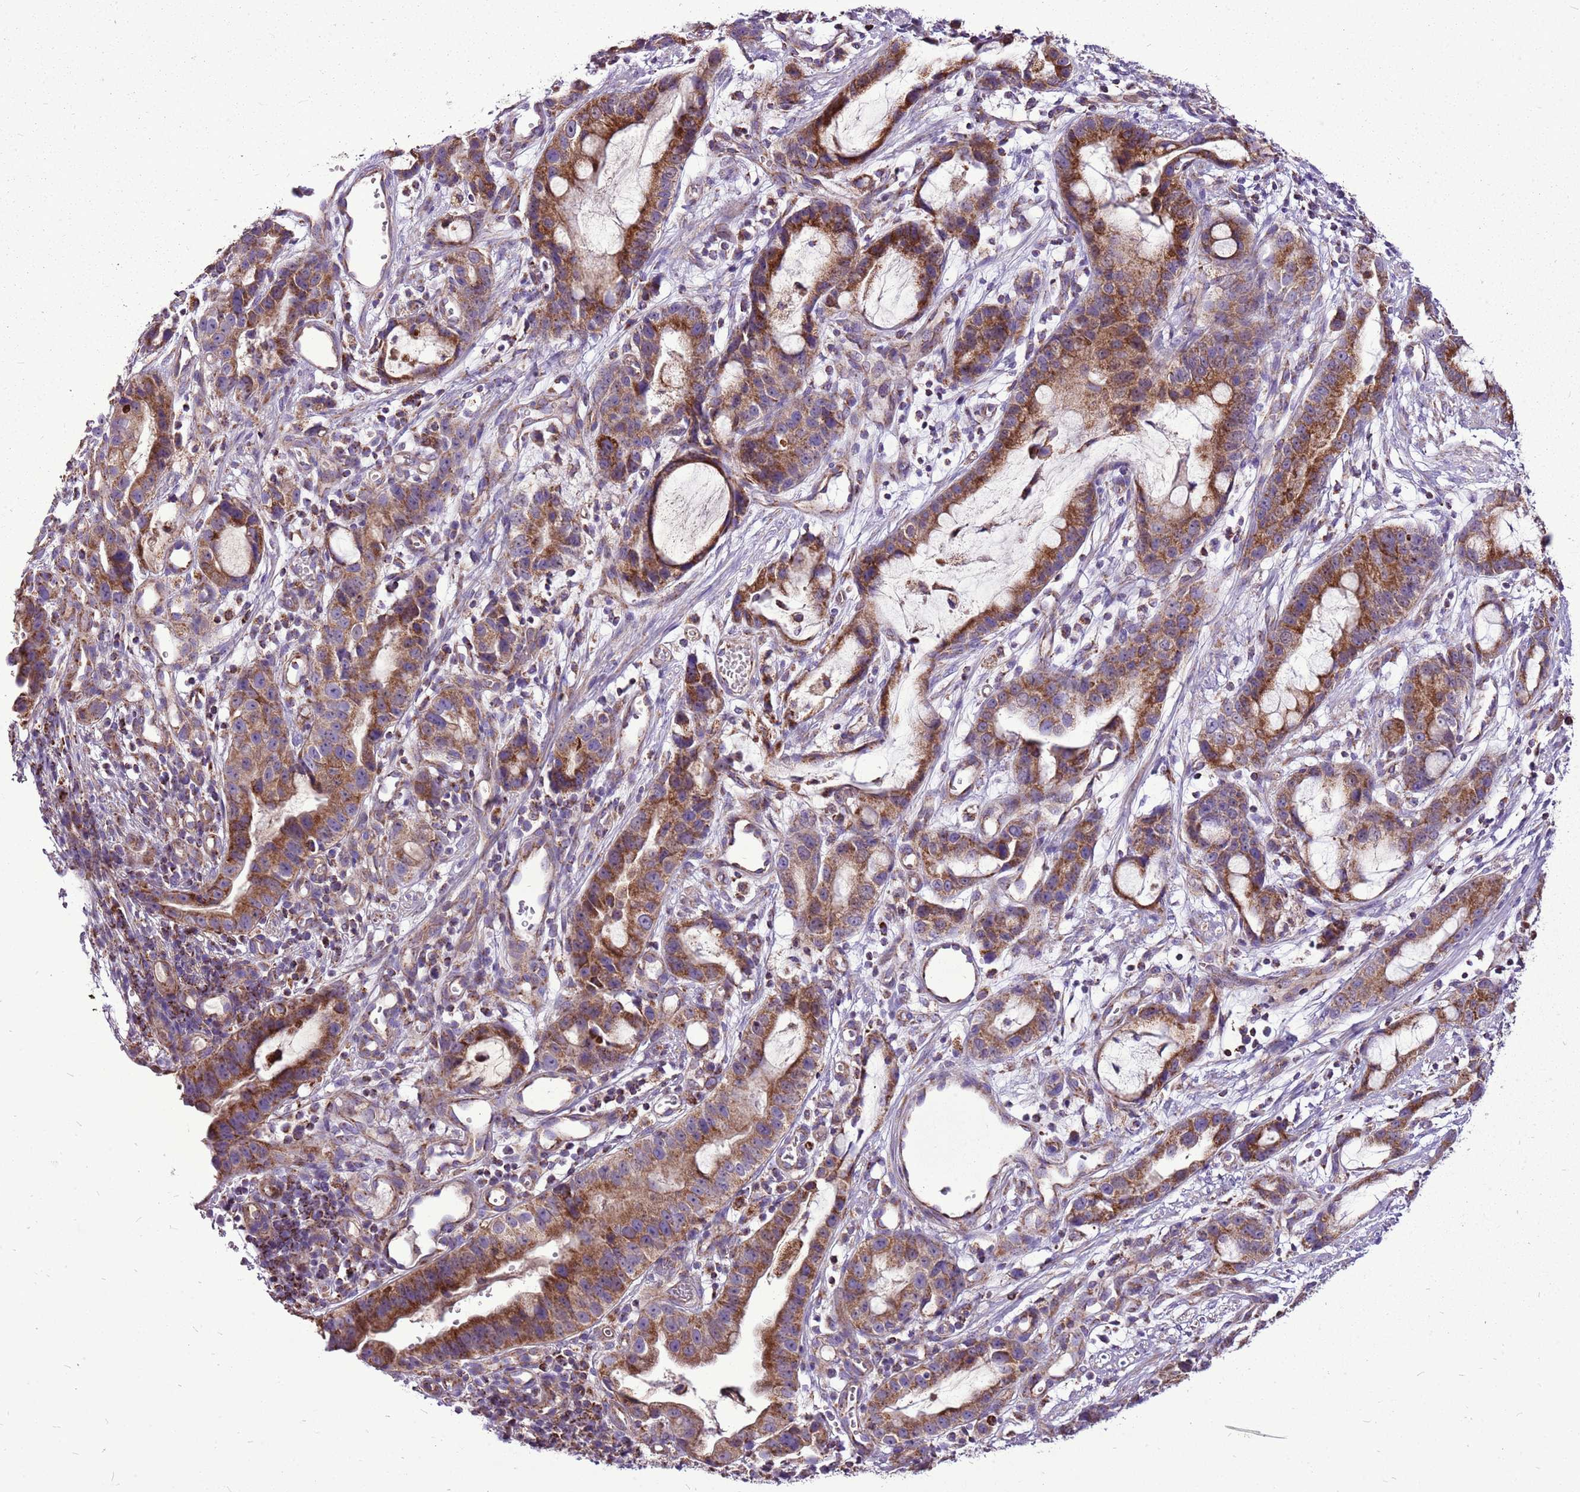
{"staining": {"intensity": "strong", "quantity": ">75%", "location": "cytoplasmic/membranous"}, "tissue": "stomach cancer", "cell_type": "Tumor cells", "image_type": "cancer", "snomed": [{"axis": "morphology", "description": "Adenocarcinoma, NOS"}, {"axis": "topography", "description": "Stomach"}], "caption": "Human stomach cancer stained with a protein marker shows strong staining in tumor cells.", "gene": "GCDH", "patient": {"sex": "male", "age": 55}}